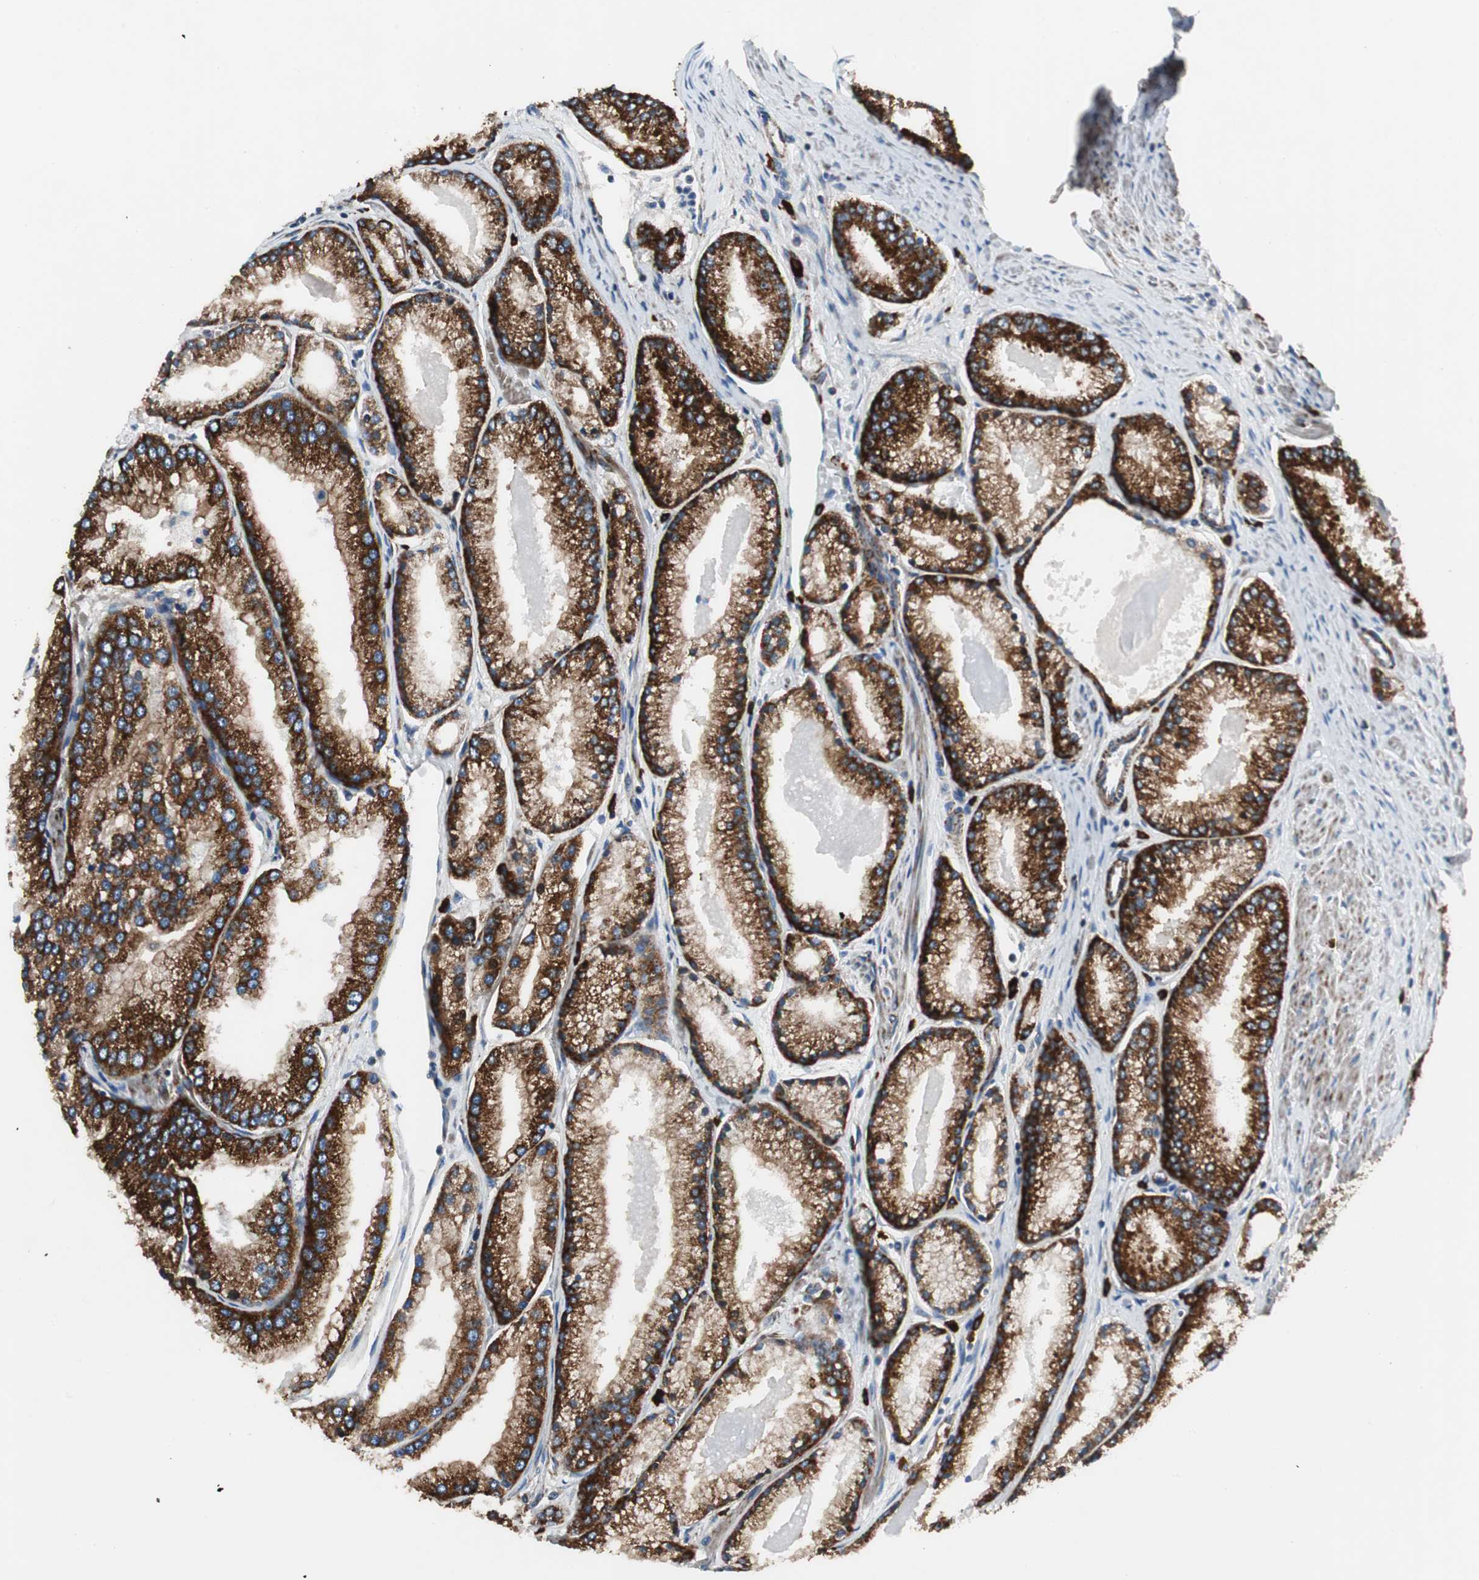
{"staining": {"intensity": "strong", "quantity": ">75%", "location": "cytoplasmic/membranous"}, "tissue": "prostate cancer", "cell_type": "Tumor cells", "image_type": "cancer", "snomed": [{"axis": "morphology", "description": "Adenocarcinoma, High grade"}, {"axis": "topography", "description": "Prostate"}], "caption": "Prostate cancer was stained to show a protein in brown. There is high levels of strong cytoplasmic/membranous staining in approximately >75% of tumor cells.", "gene": "AKAP1", "patient": {"sex": "male", "age": 61}}